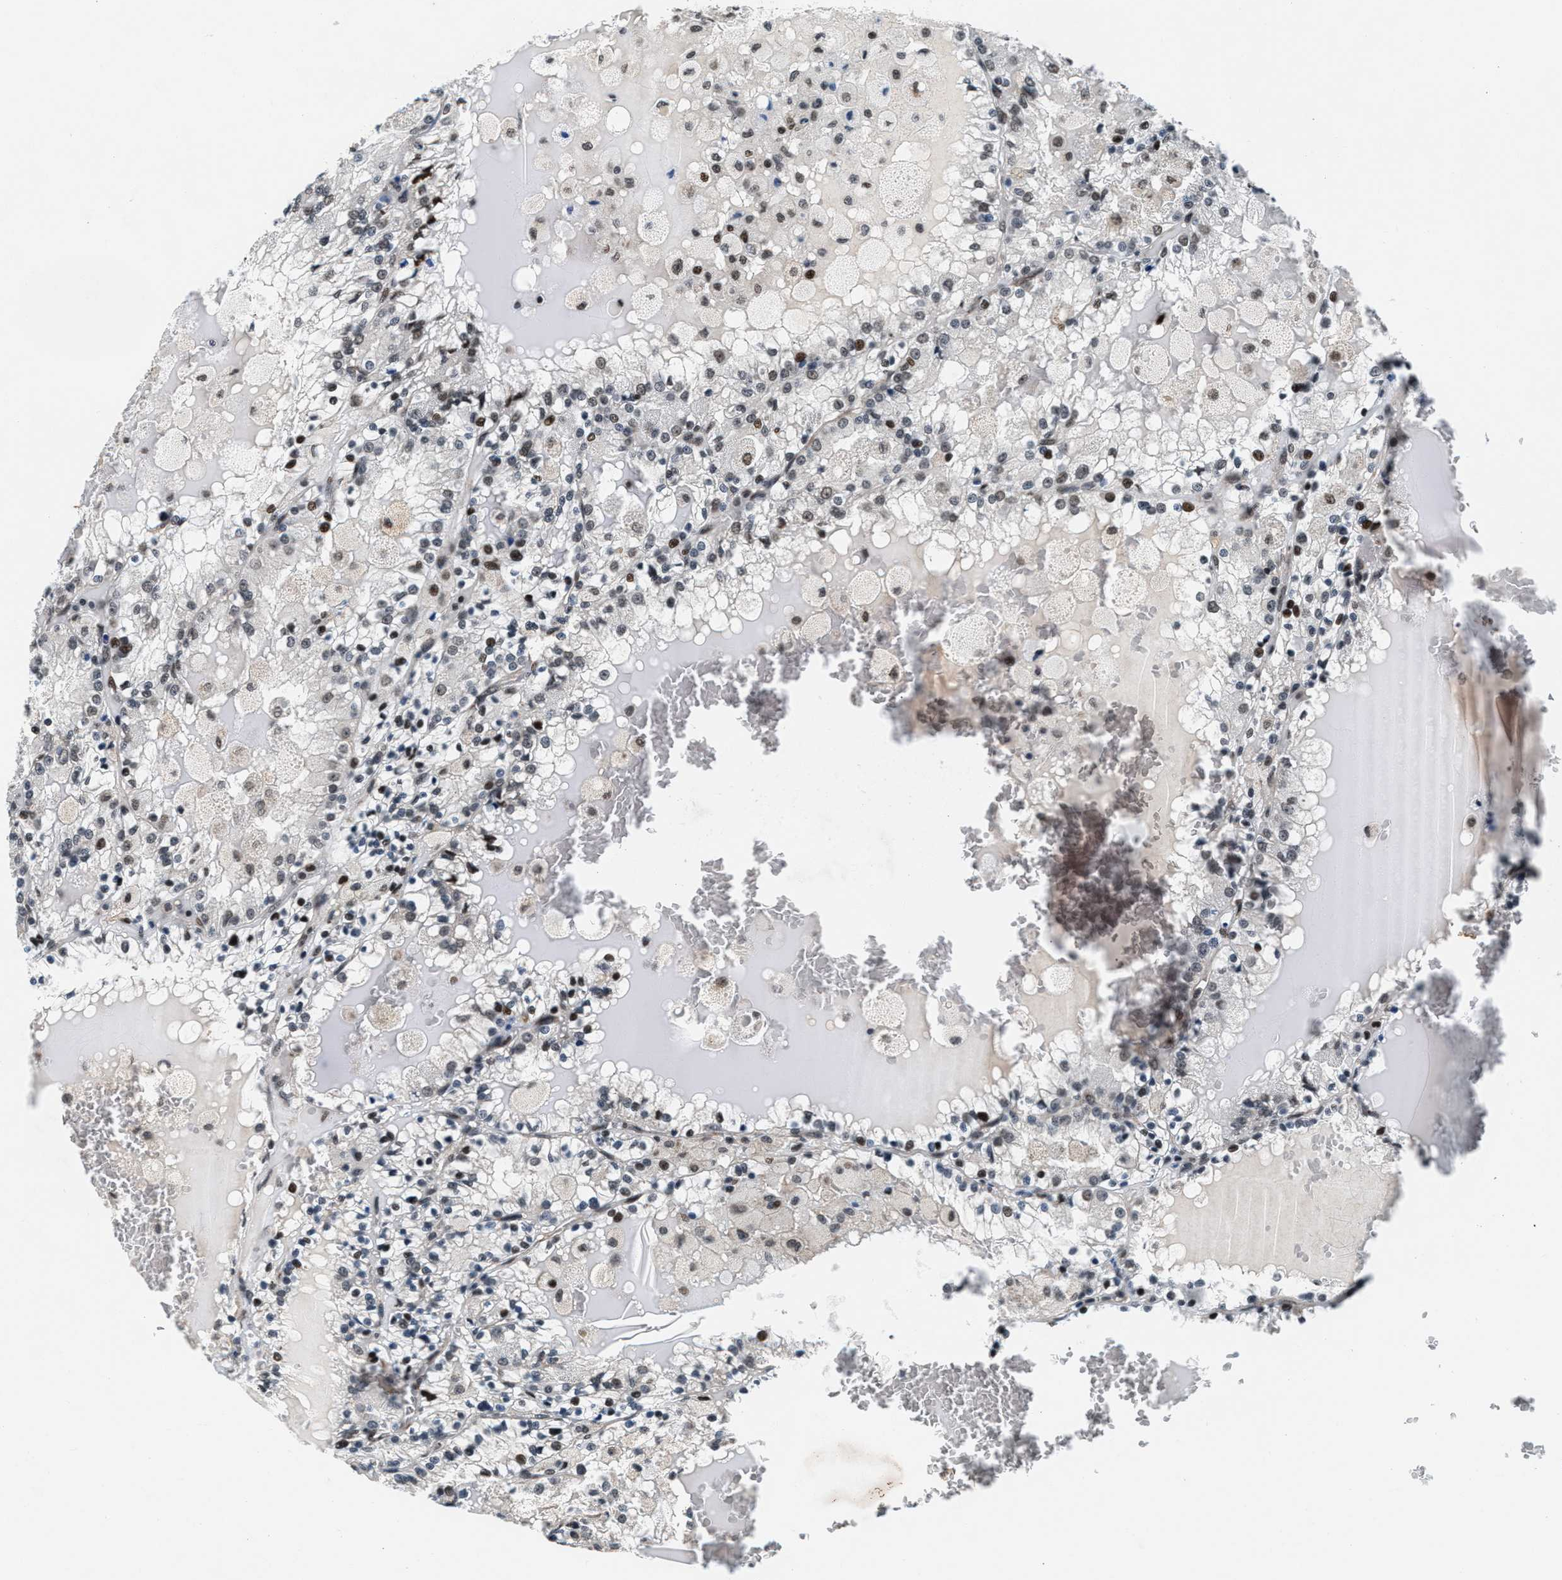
{"staining": {"intensity": "weak", "quantity": "25%-75%", "location": "nuclear"}, "tissue": "renal cancer", "cell_type": "Tumor cells", "image_type": "cancer", "snomed": [{"axis": "morphology", "description": "Adenocarcinoma, NOS"}, {"axis": "topography", "description": "Kidney"}], "caption": "This photomicrograph displays renal cancer stained with immunohistochemistry (IHC) to label a protein in brown. The nuclear of tumor cells show weak positivity for the protein. Nuclei are counter-stained blue.", "gene": "PRRC2B", "patient": {"sex": "female", "age": 56}}